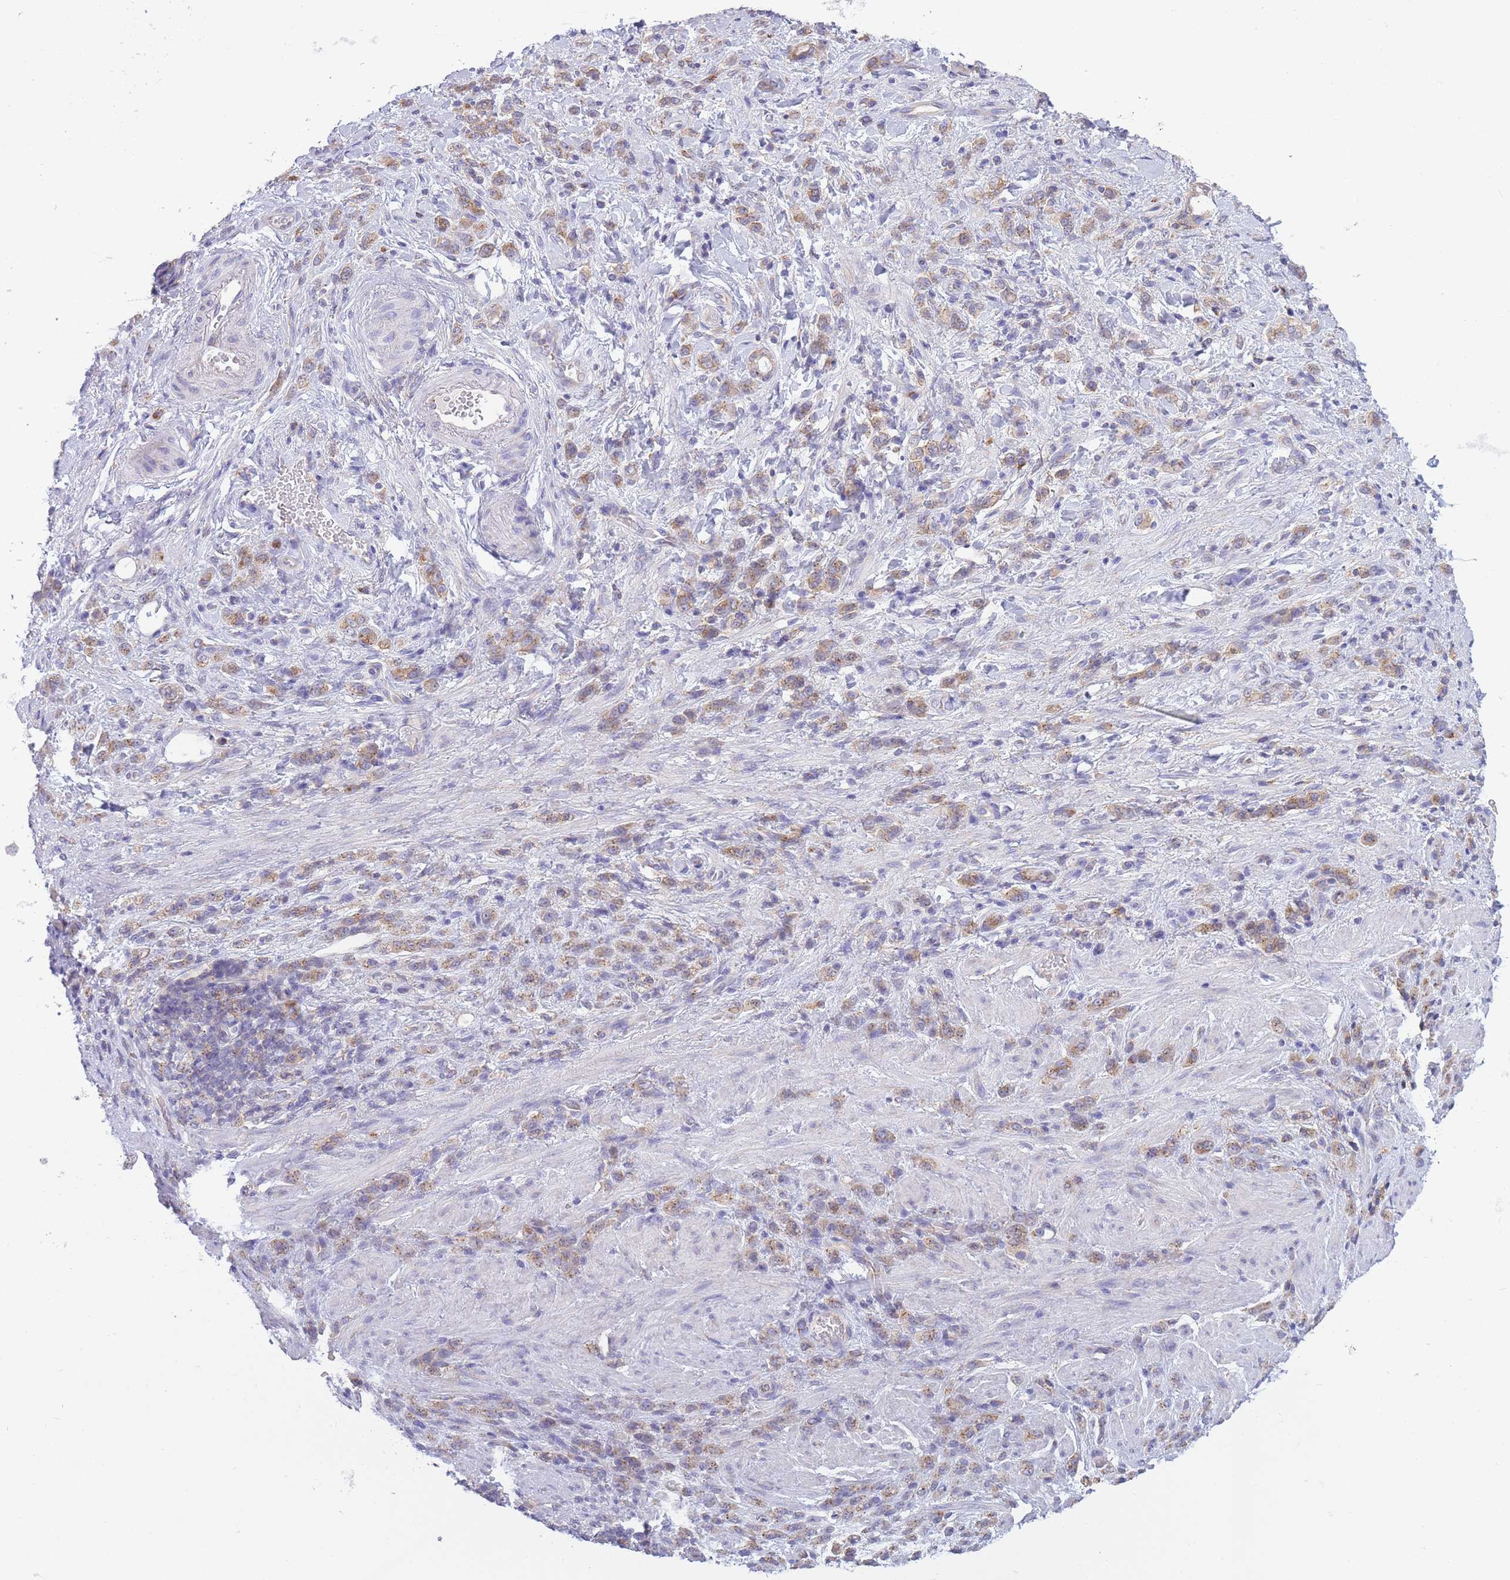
{"staining": {"intensity": "moderate", "quantity": "25%-75%", "location": "cytoplasmic/membranous"}, "tissue": "stomach cancer", "cell_type": "Tumor cells", "image_type": "cancer", "snomed": [{"axis": "morphology", "description": "Adenocarcinoma, NOS"}, {"axis": "topography", "description": "Stomach"}], "caption": "Adenocarcinoma (stomach) stained with a protein marker shows moderate staining in tumor cells.", "gene": "COPG2", "patient": {"sex": "male", "age": 77}}